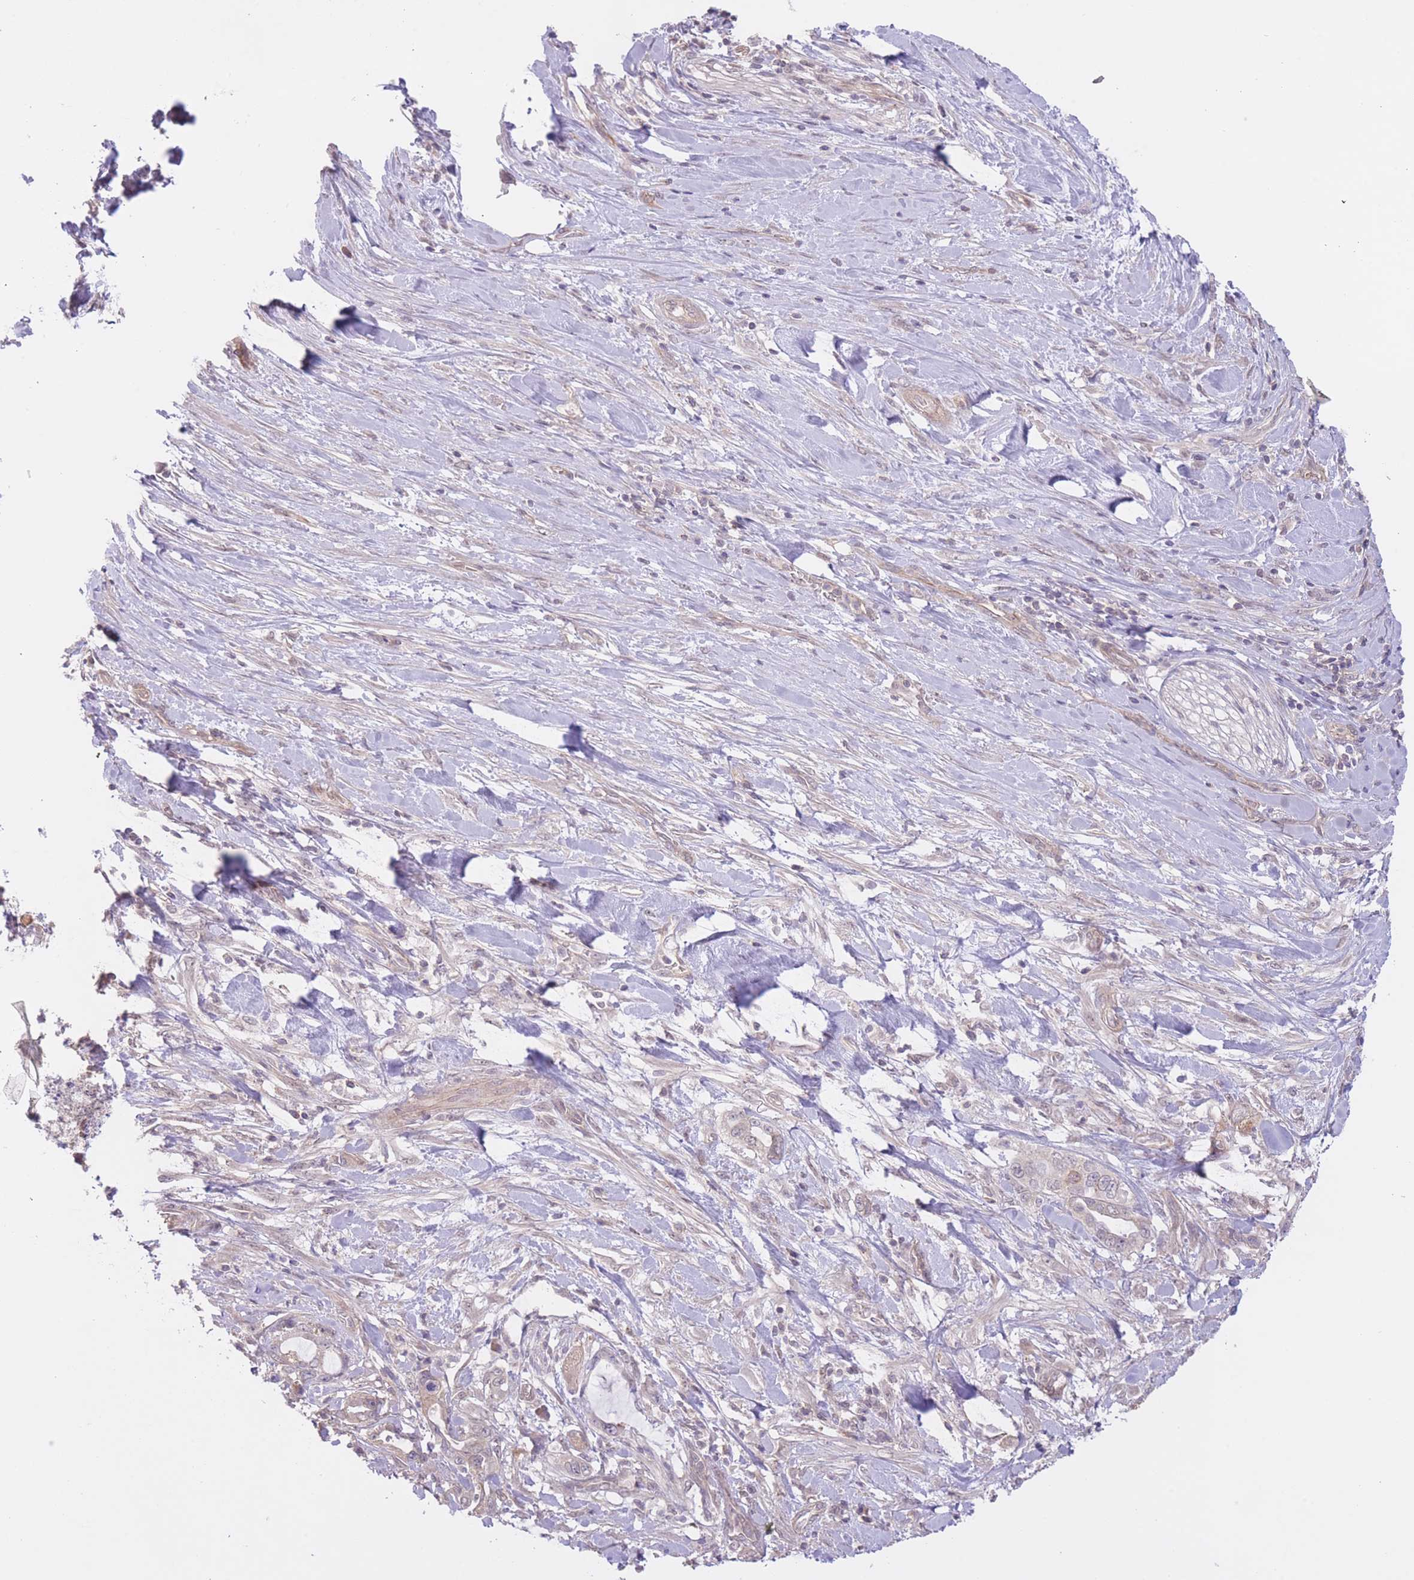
{"staining": {"intensity": "moderate", "quantity": "<25%", "location": "cytoplasmic/membranous"}, "tissue": "pancreatic cancer", "cell_type": "Tumor cells", "image_type": "cancer", "snomed": [{"axis": "morphology", "description": "Adenocarcinoma, NOS"}, {"axis": "topography", "description": "Pancreas"}], "caption": "Immunohistochemical staining of adenocarcinoma (pancreatic) demonstrates low levels of moderate cytoplasmic/membranous staining in about <25% of tumor cells.", "gene": "FUT5", "patient": {"sex": "female", "age": 61}}